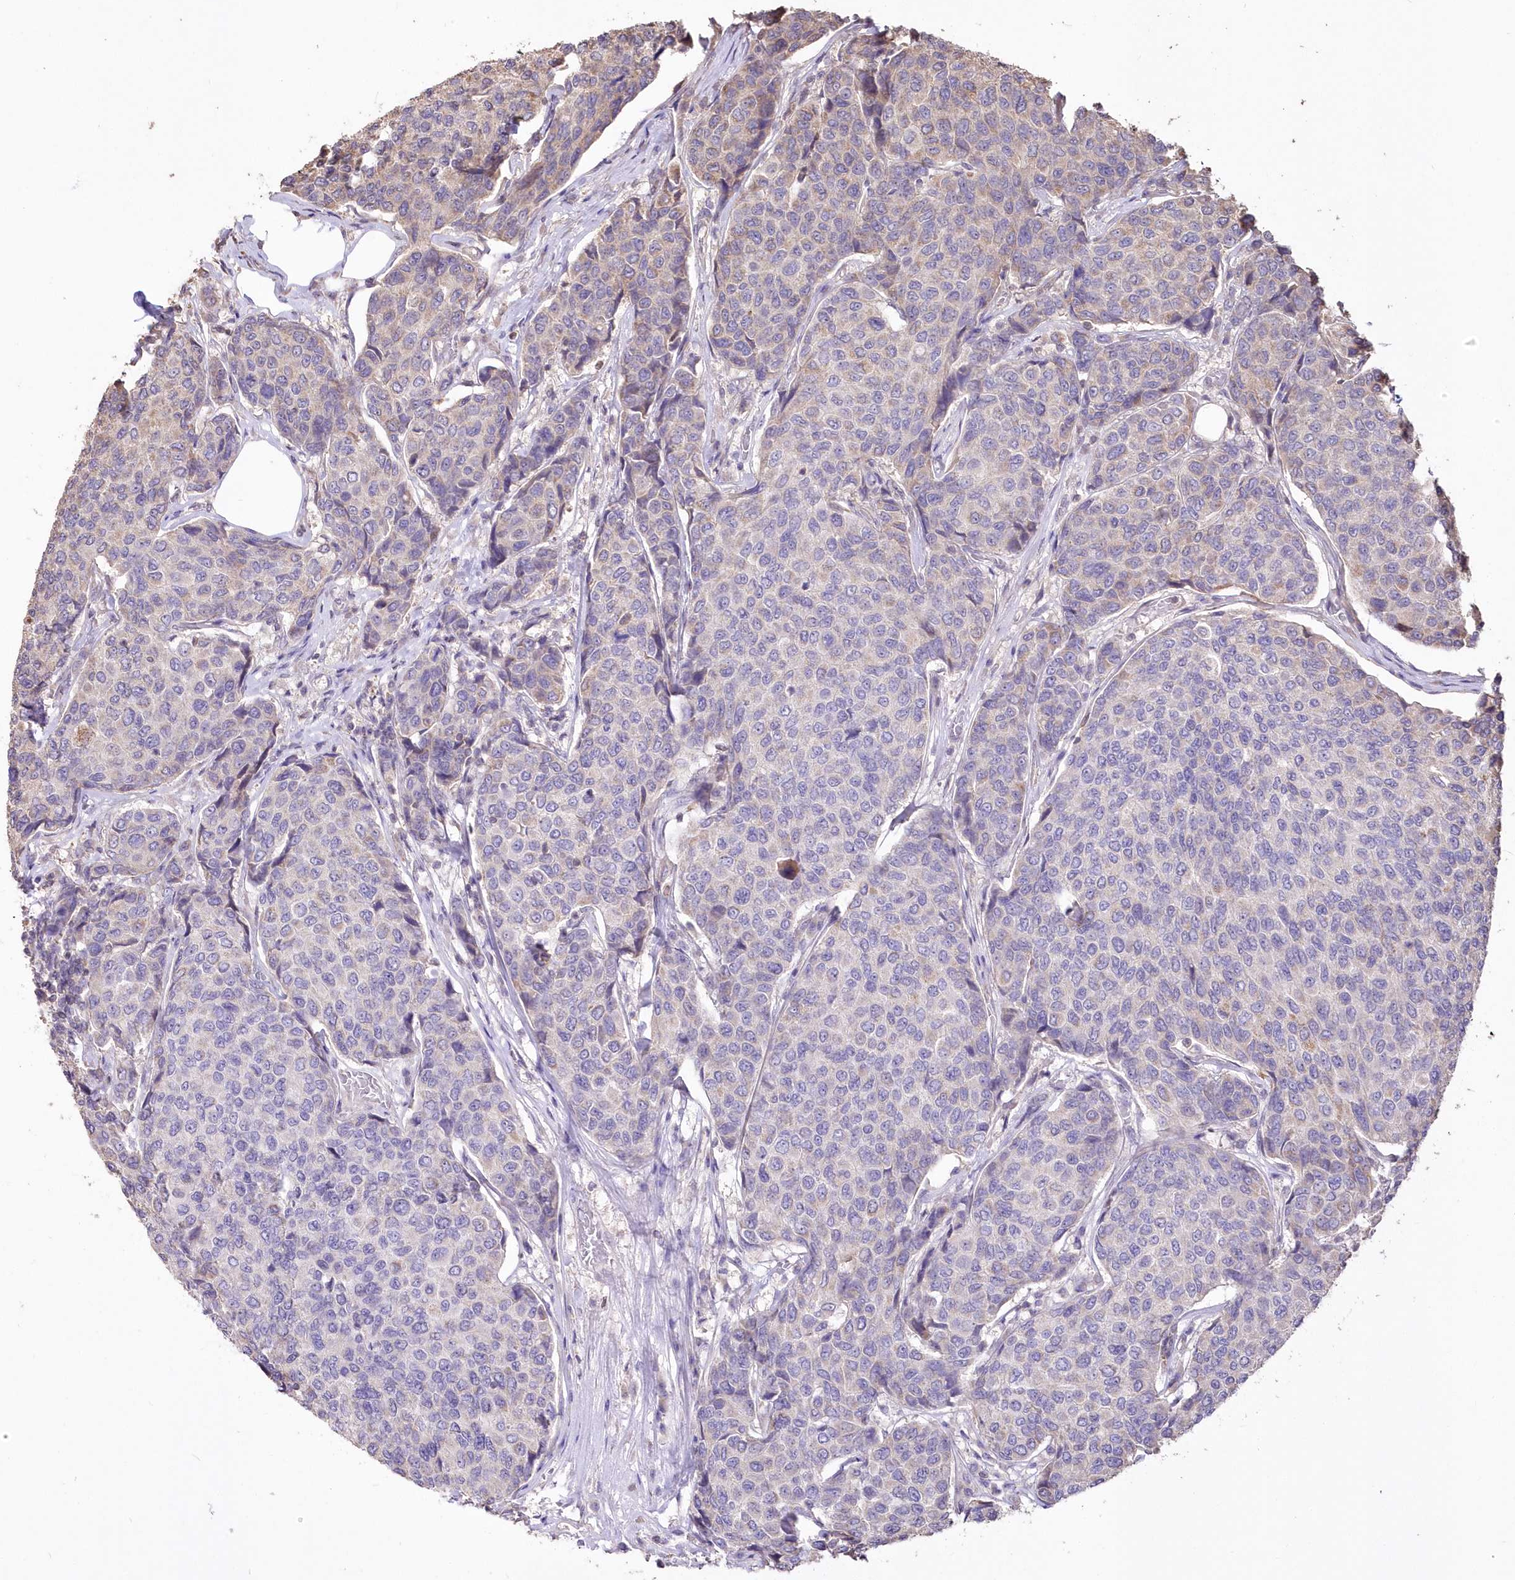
{"staining": {"intensity": "negative", "quantity": "none", "location": "none"}, "tissue": "breast cancer", "cell_type": "Tumor cells", "image_type": "cancer", "snomed": [{"axis": "morphology", "description": "Duct carcinoma"}, {"axis": "topography", "description": "Breast"}], "caption": "There is no significant positivity in tumor cells of invasive ductal carcinoma (breast).", "gene": "STK17B", "patient": {"sex": "female", "age": 55}}